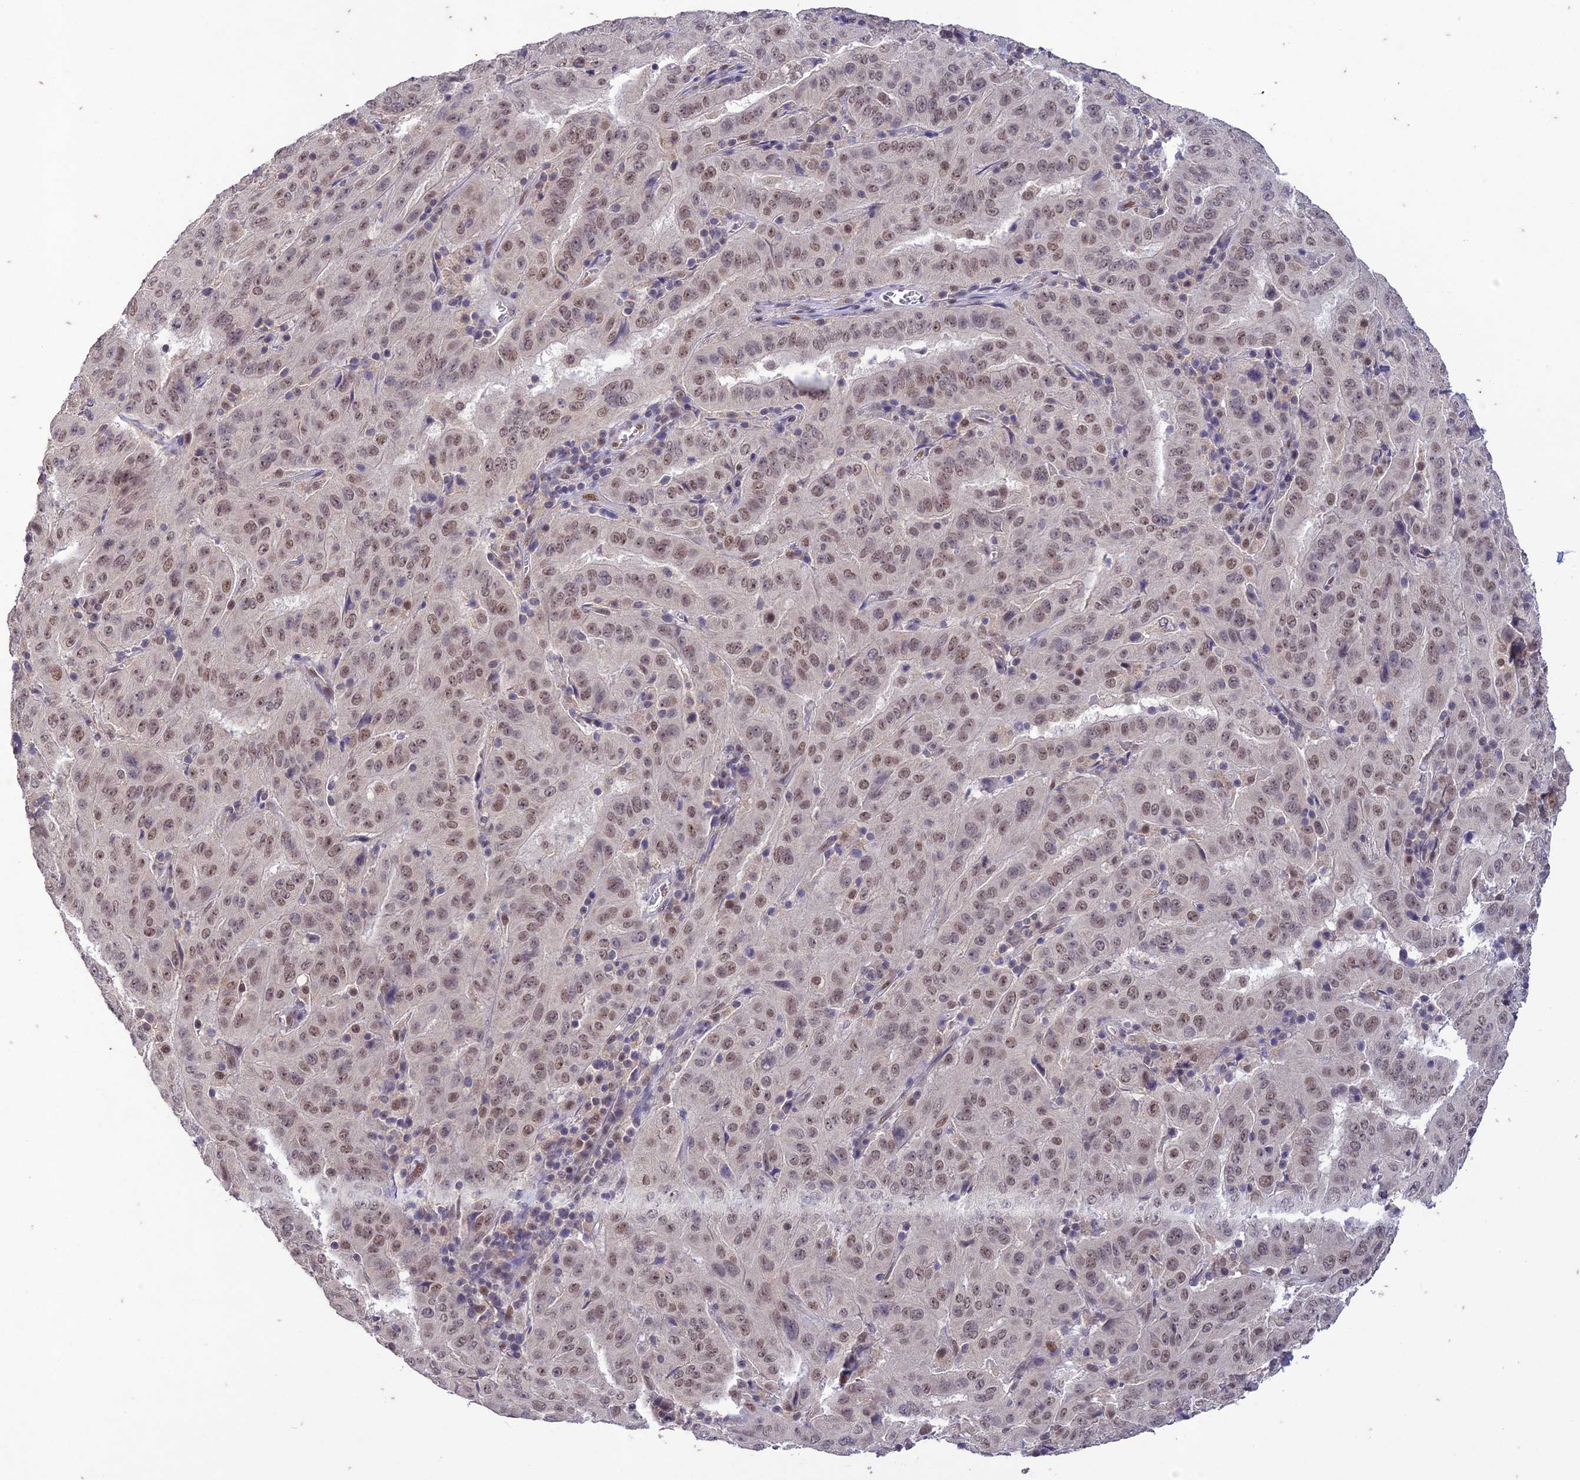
{"staining": {"intensity": "weak", "quantity": ">75%", "location": "nuclear"}, "tissue": "pancreatic cancer", "cell_type": "Tumor cells", "image_type": "cancer", "snomed": [{"axis": "morphology", "description": "Adenocarcinoma, NOS"}, {"axis": "topography", "description": "Pancreas"}], "caption": "Protein expression analysis of human pancreatic cancer (adenocarcinoma) reveals weak nuclear staining in about >75% of tumor cells. (brown staining indicates protein expression, while blue staining denotes nuclei).", "gene": "POP4", "patient": {"sex": "male", "age": 63}}